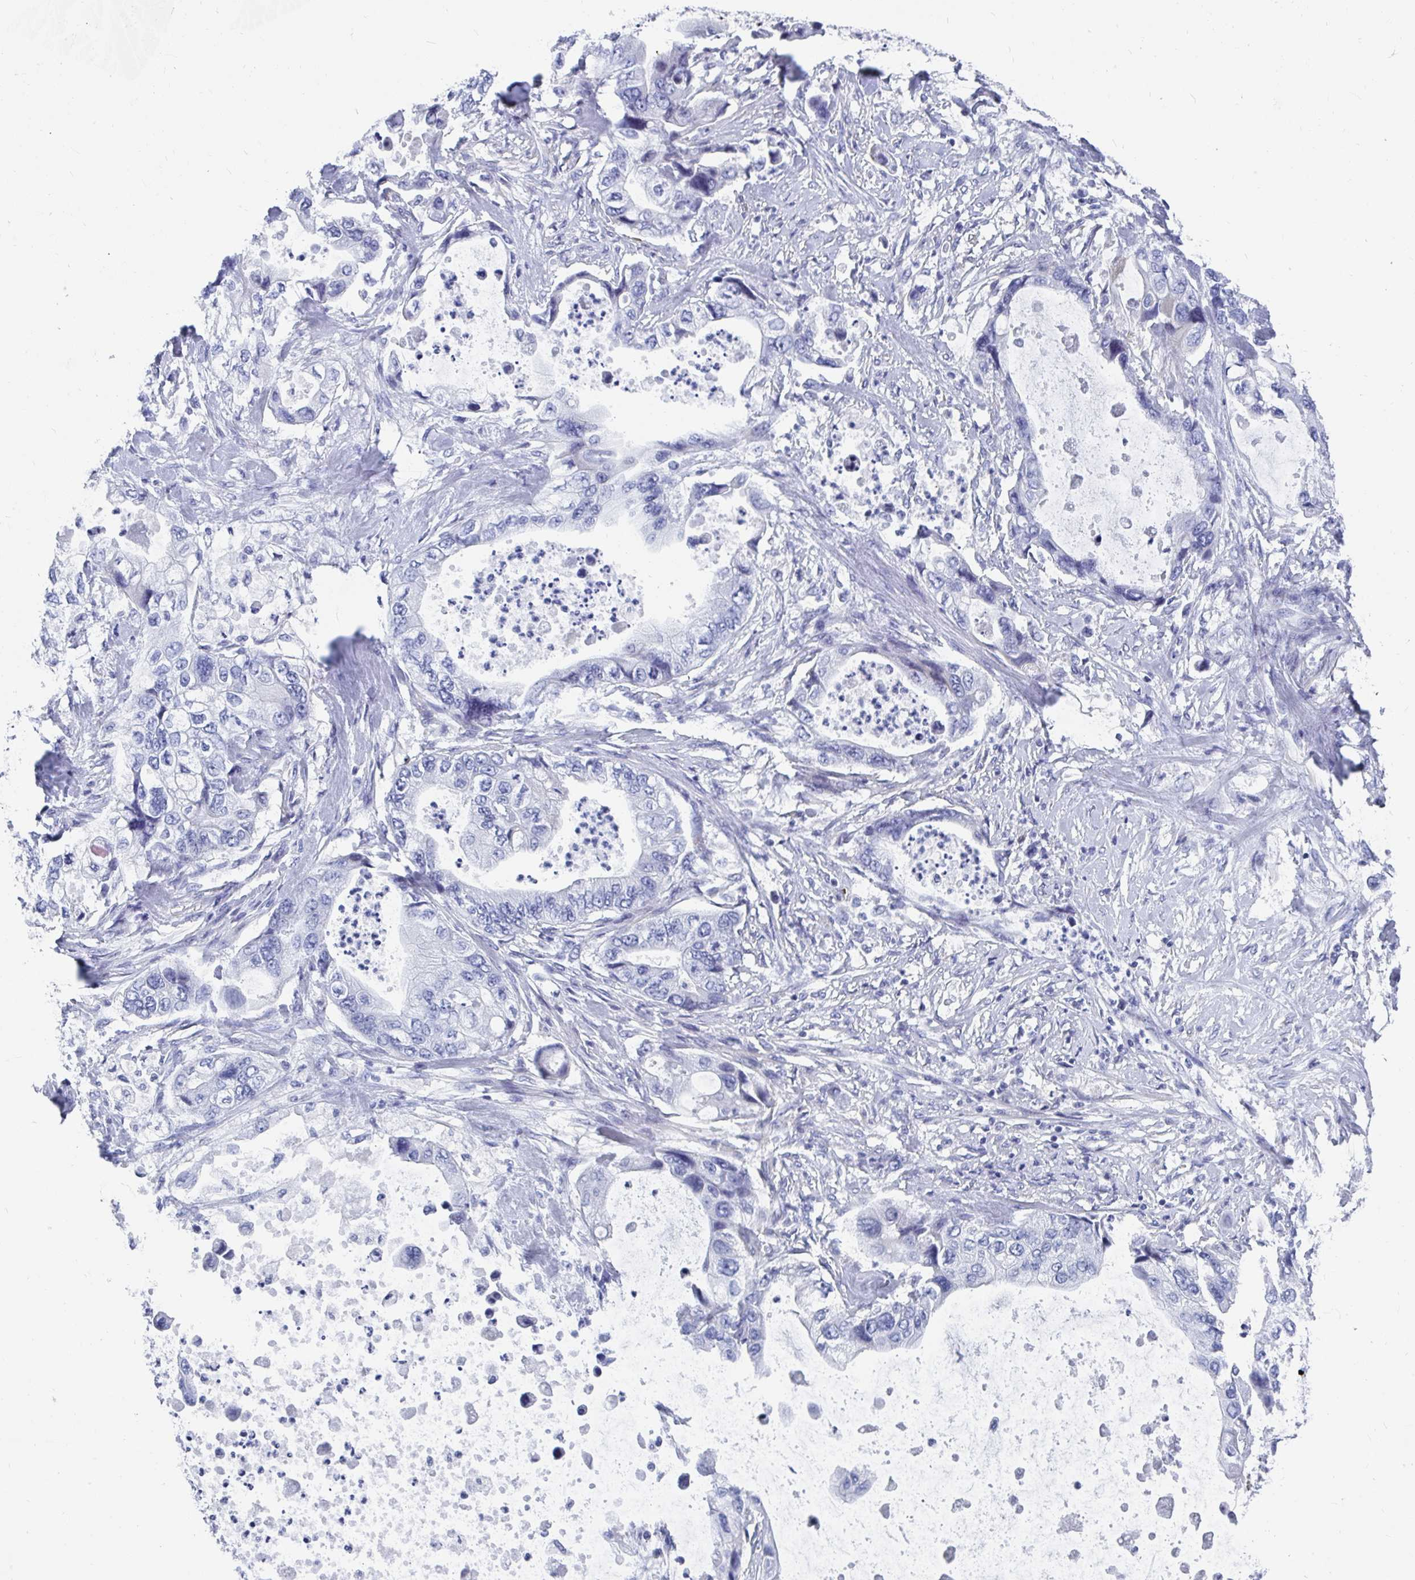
{"staining": {"intensity": "negative", "quantity": "none", "location": "none"}, "tissue": "stomach cancer", "cell_type": "Tumor cells", "image_type": "cancer", "snomed": [{"axis": "morphology", "description": "Adenocarcinoma, NOS"}, {"axis": "topography", "description": "Pancreas"}, {"axis": "topography", "description": "Stomach, upper"}], "caption": "A histopathology image of stomach cancer (adenocarcinoma) stained for a protein demonstrates no brown staining in tumor cells.", "gene": "ZFP82", "patient": {"sex": "male", "age": 77}}